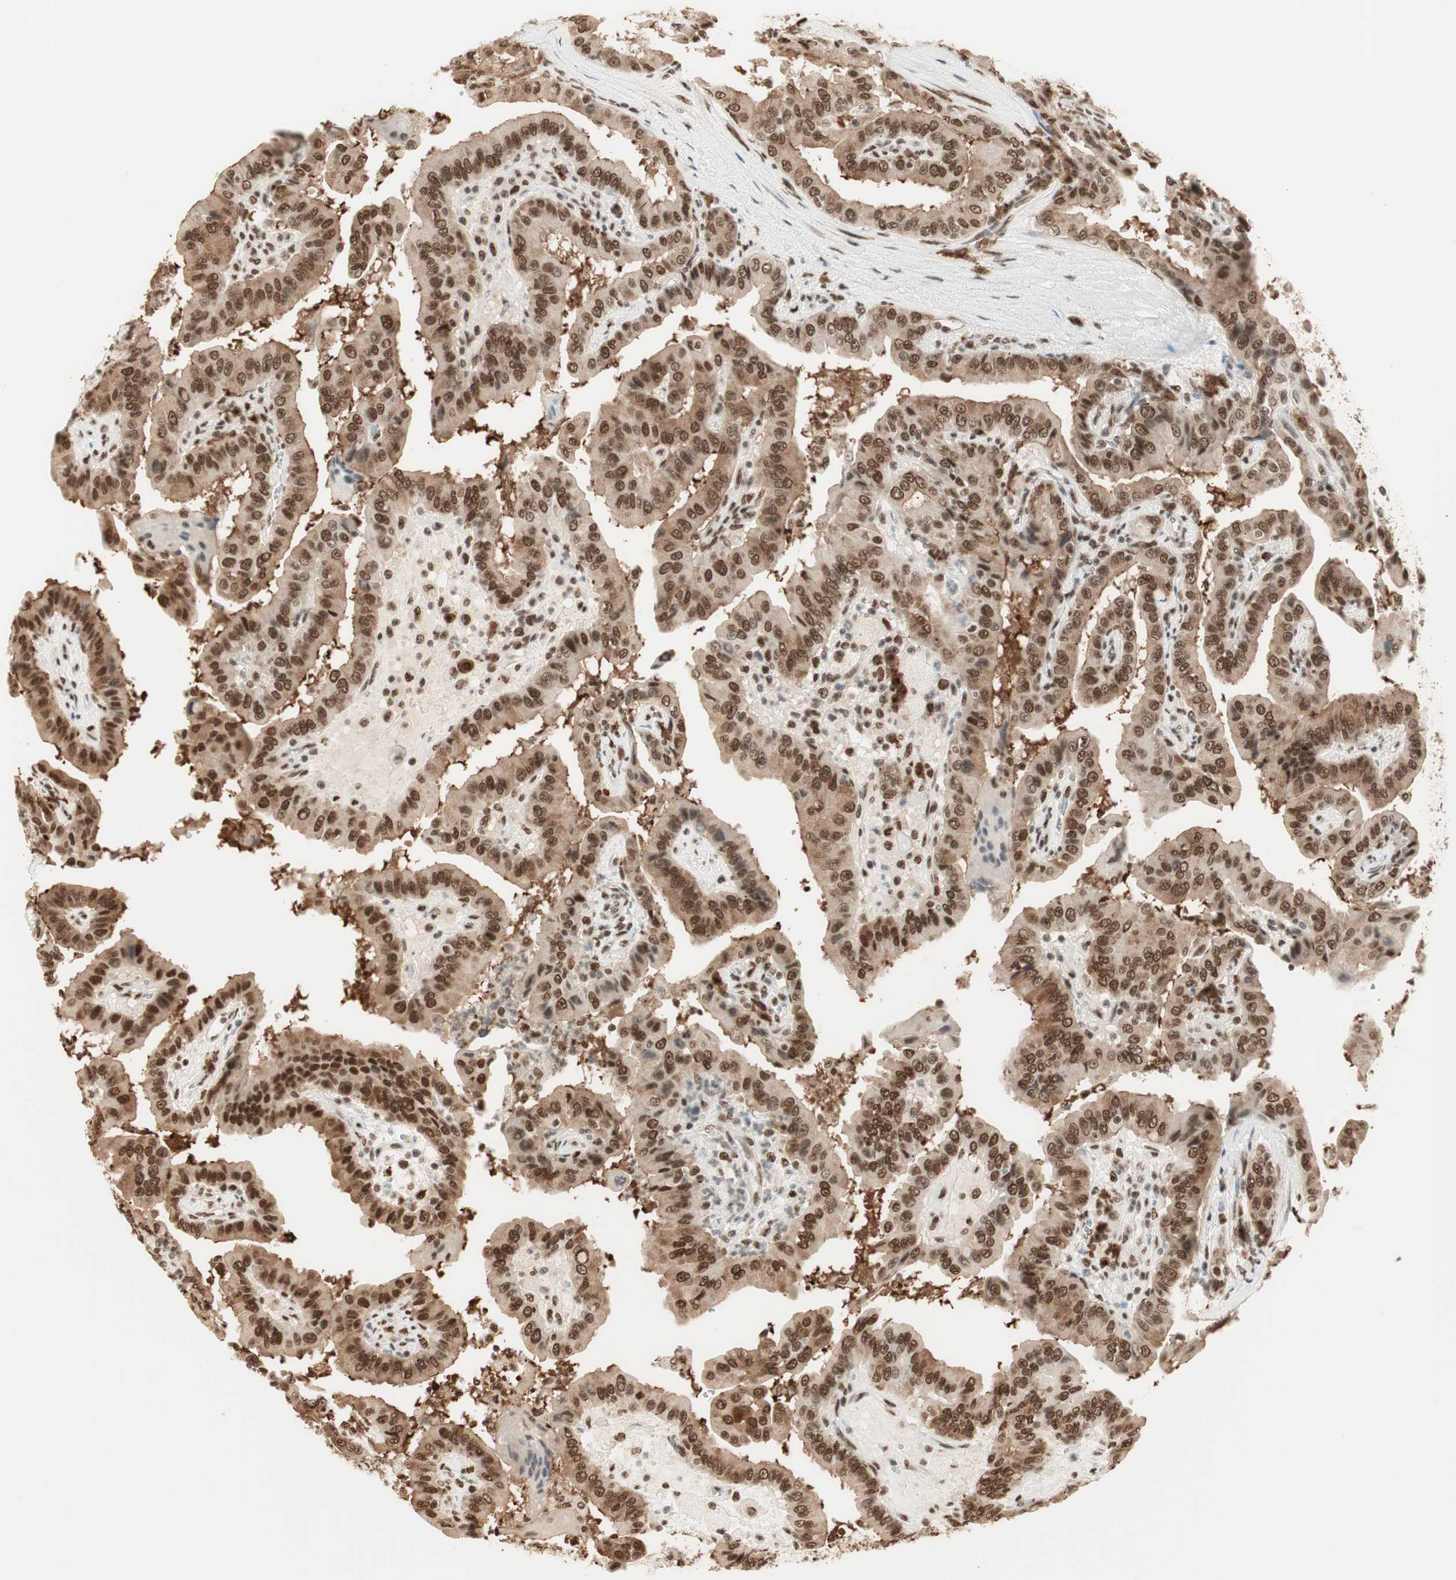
{"staining": {"intensity": "moderate", "quantity": ">75%", "location": "cytoplasmic/membranous,nuclear"}, "tissue": "thyroid cancer", "cell_type": "Tumor cells", "image_type": "cancer", "snomed": [{"axis": "morphology", "description": "Papillary adenocarcinoma, NOS"}, {"axis": "topography", "description": "Thyroid gland"}], "caption": "Immunohistochemistry (IHC) (DAB) staining of thyroid papillary adenocarcinoma exhibits moderate cytoplasmic/membranous and nuclear protein staining in about >75% of tumor cells. (DAB (3,3'-diaminobenzidine) = brown stain, brightfield microscopy at high magnification).", "gene": "SMARCE1", "patient": {"sex": "male", "age": 33}}